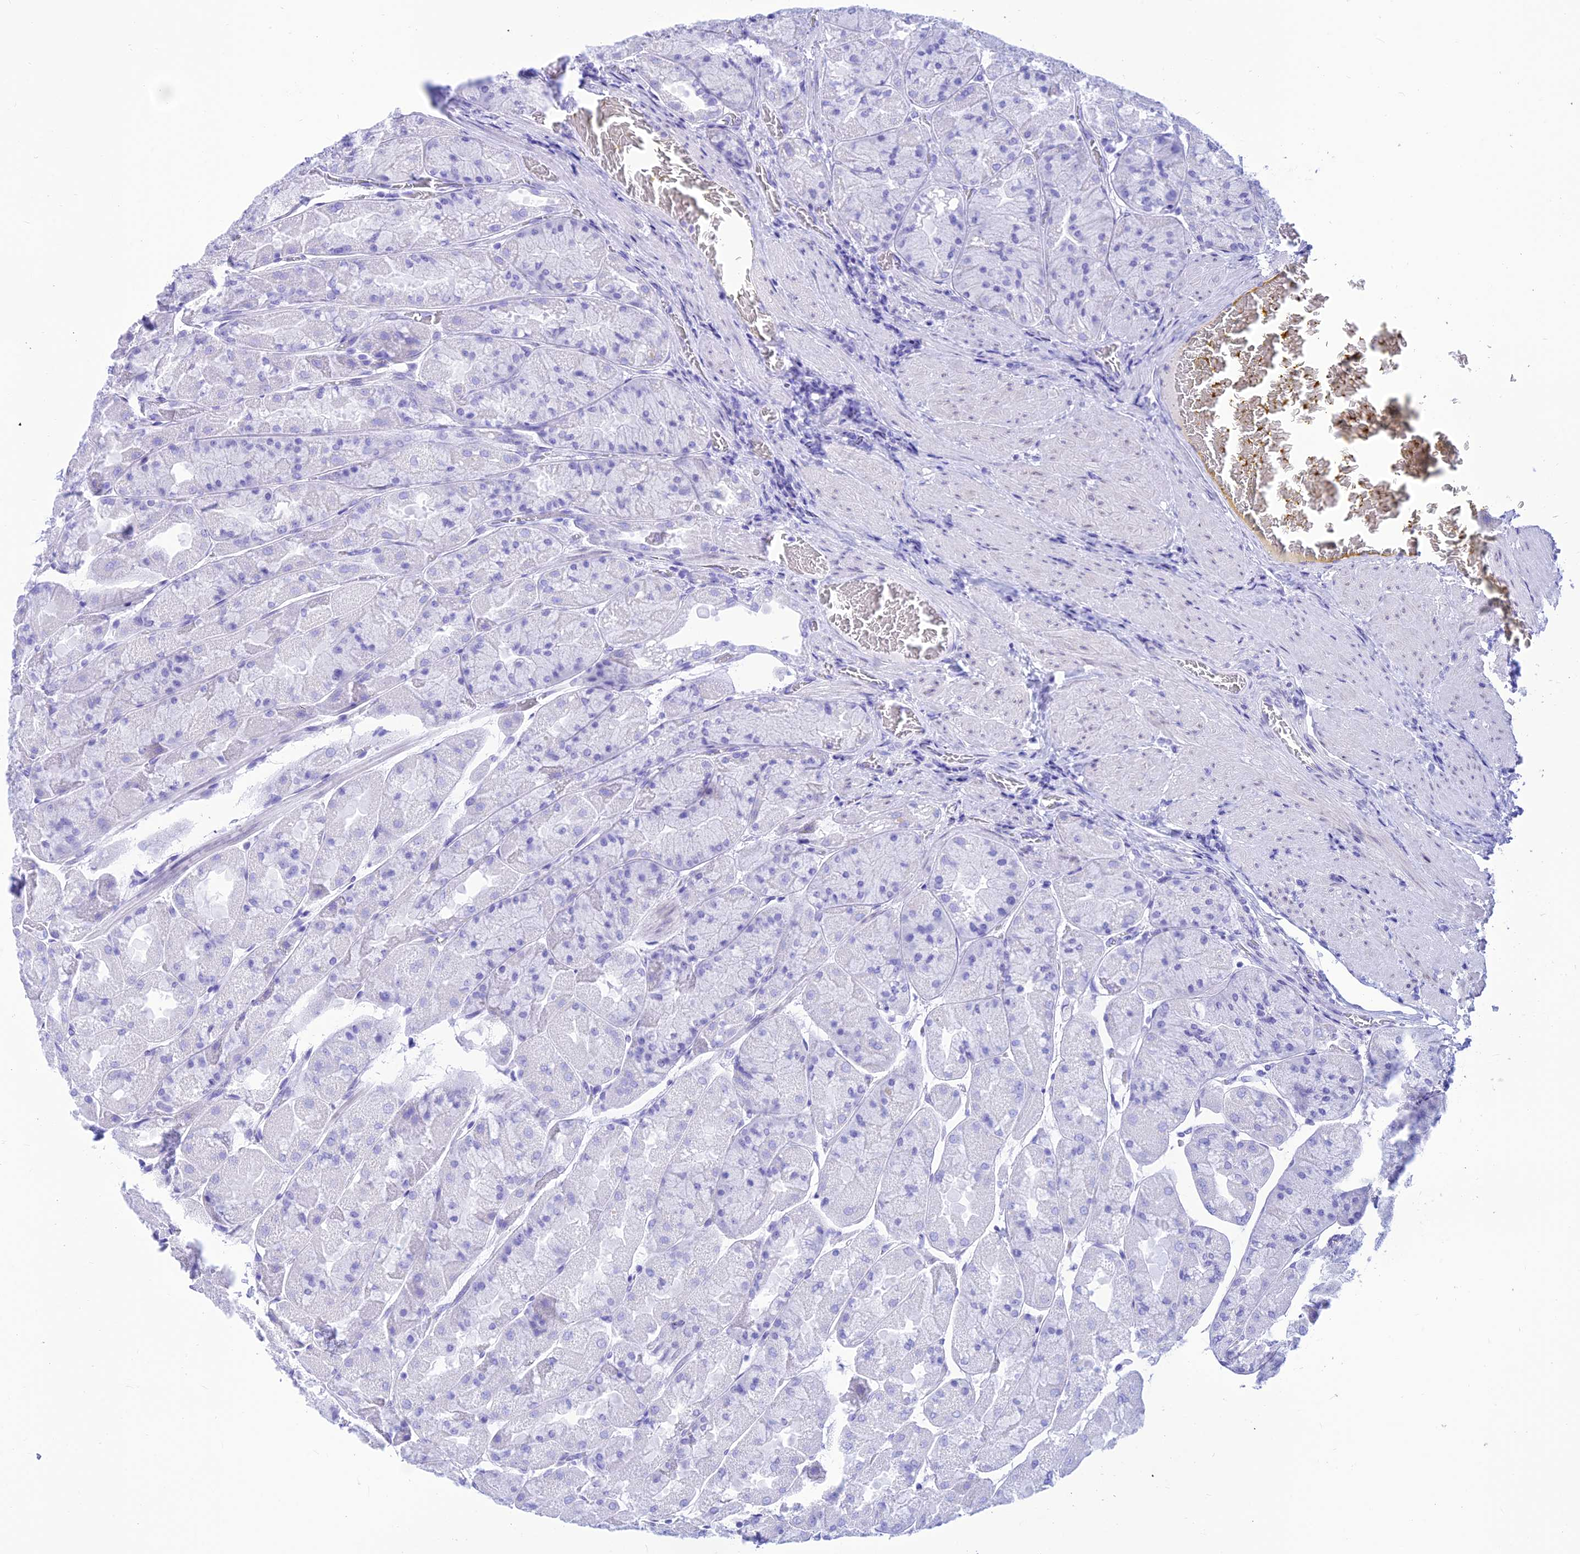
{"staining": {"intensity": "negative", "quantity": "none", "location": "none"}, "tissue": "stomach", "cell_type": "Glandular cells", "image_type": "normal", "snomed": [{"axis": "morphology", "description": "Normal tissue, NOS"}, {"axis": "topography", "description": "Stomach"}], "caption": "High magnification brightfield microscopy of benign stomach stained with DAB (3,3'-diaminobenzidine) (brown) and counterstained with hematoxylin (blue): glandular cells show no significant positivity. (Brightfield microscopy of DAB (3,3'-diaminobenzidine) immunohistochemistry at high magnification).", "gene": "PRNP", "patient": {"sex": "female", "age": 61}}